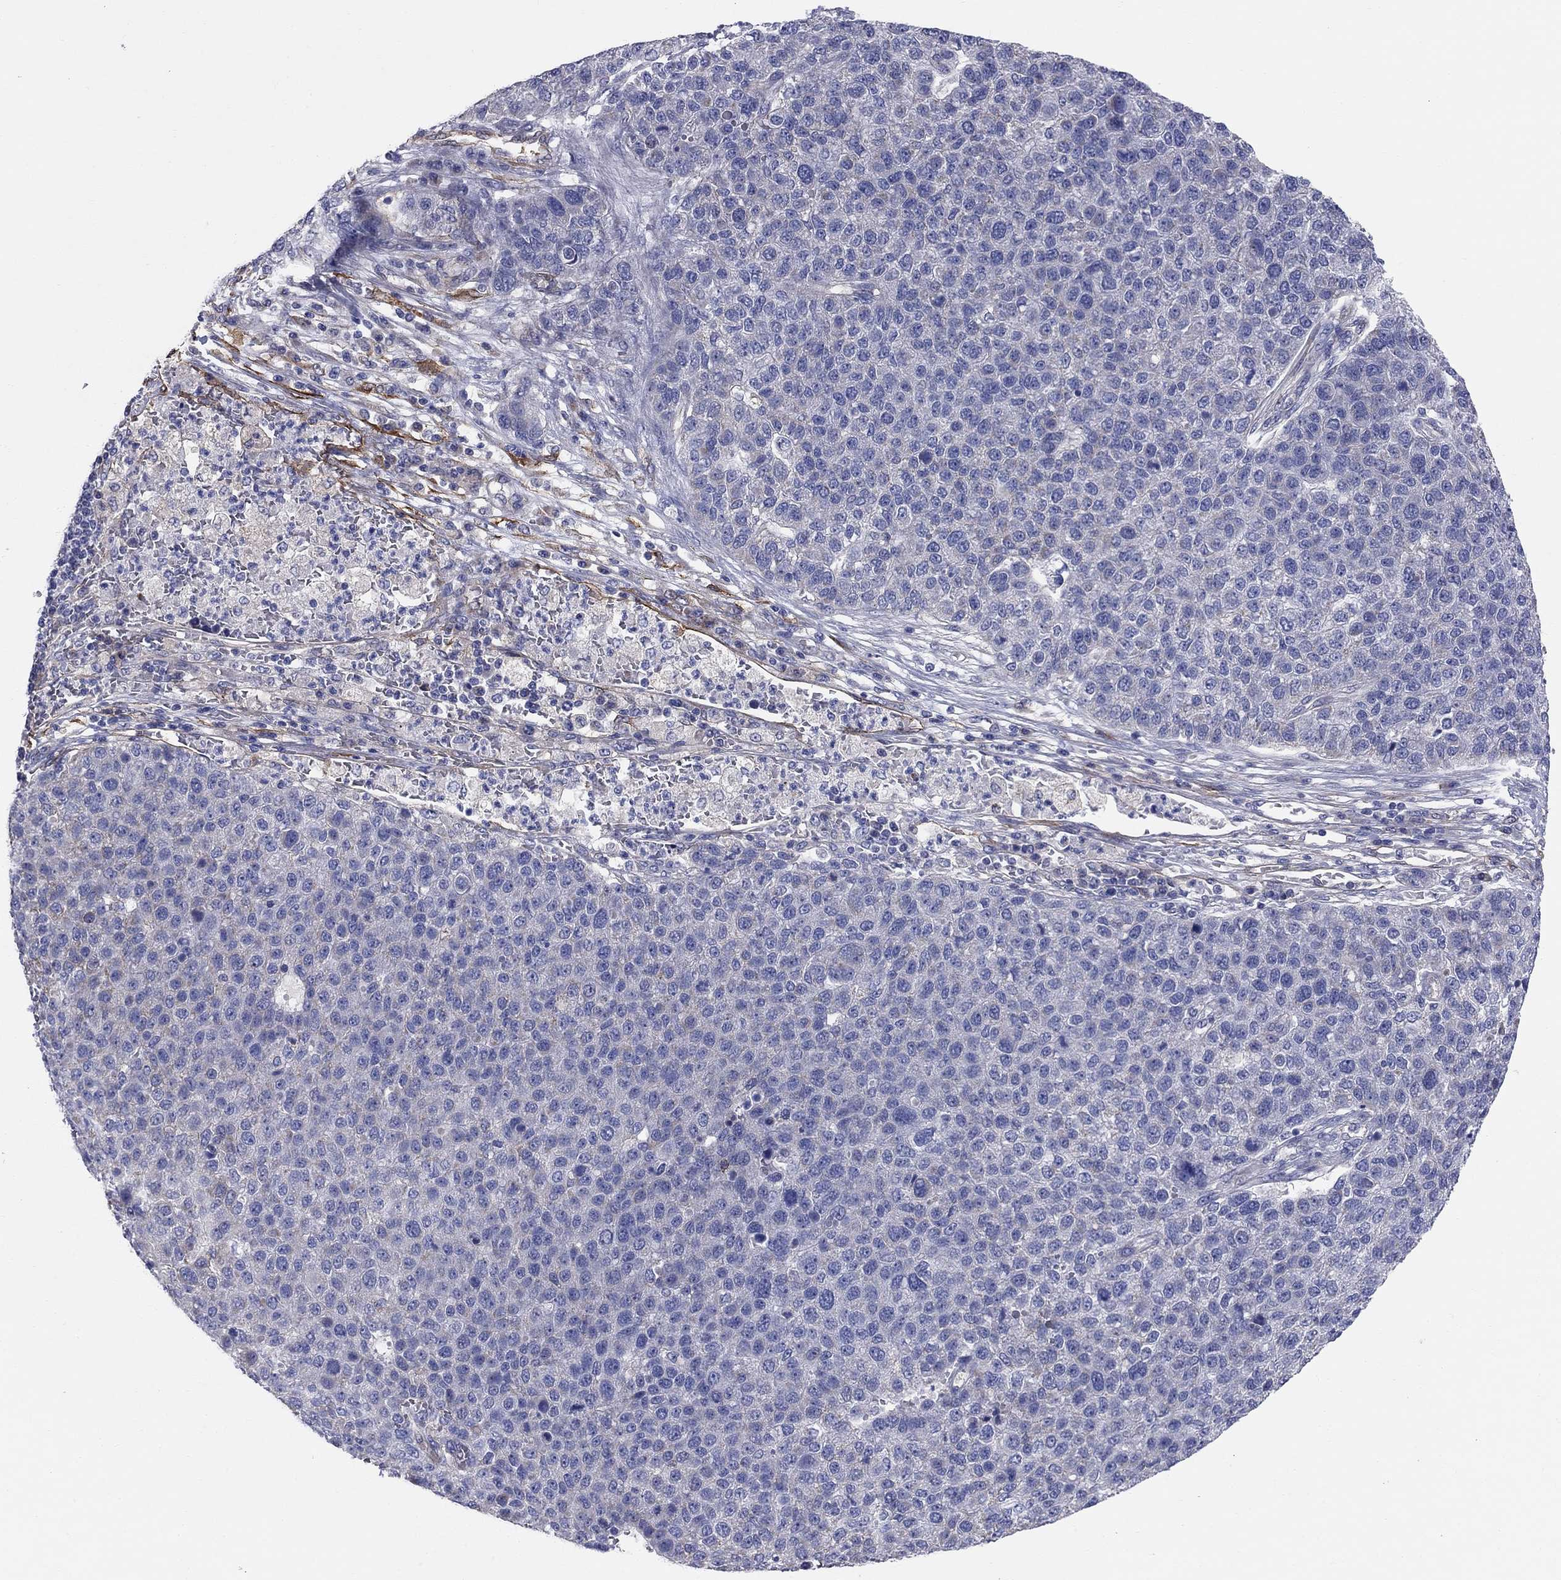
{"staining": {"intensity": "negative", "quantity": "none", "location": "none"}, "tissue": "pancreatic cancer", "cell_type": "Tumor cells", "image_type": "cancer", "snomed": [{"axis": "morphology", "description": "Adenocarcinoma, NOS"}, {"axis": "topography", "description": "Pancreas"}], "caption": "Immunohistochemistry histopathology image of adenocarcinoma (pancreatic) stained for a protein (brown), which demonstrates no positivity in tumor cells.", "gene": "EMP2", "patient": {"sex": "female", "age": 61}}